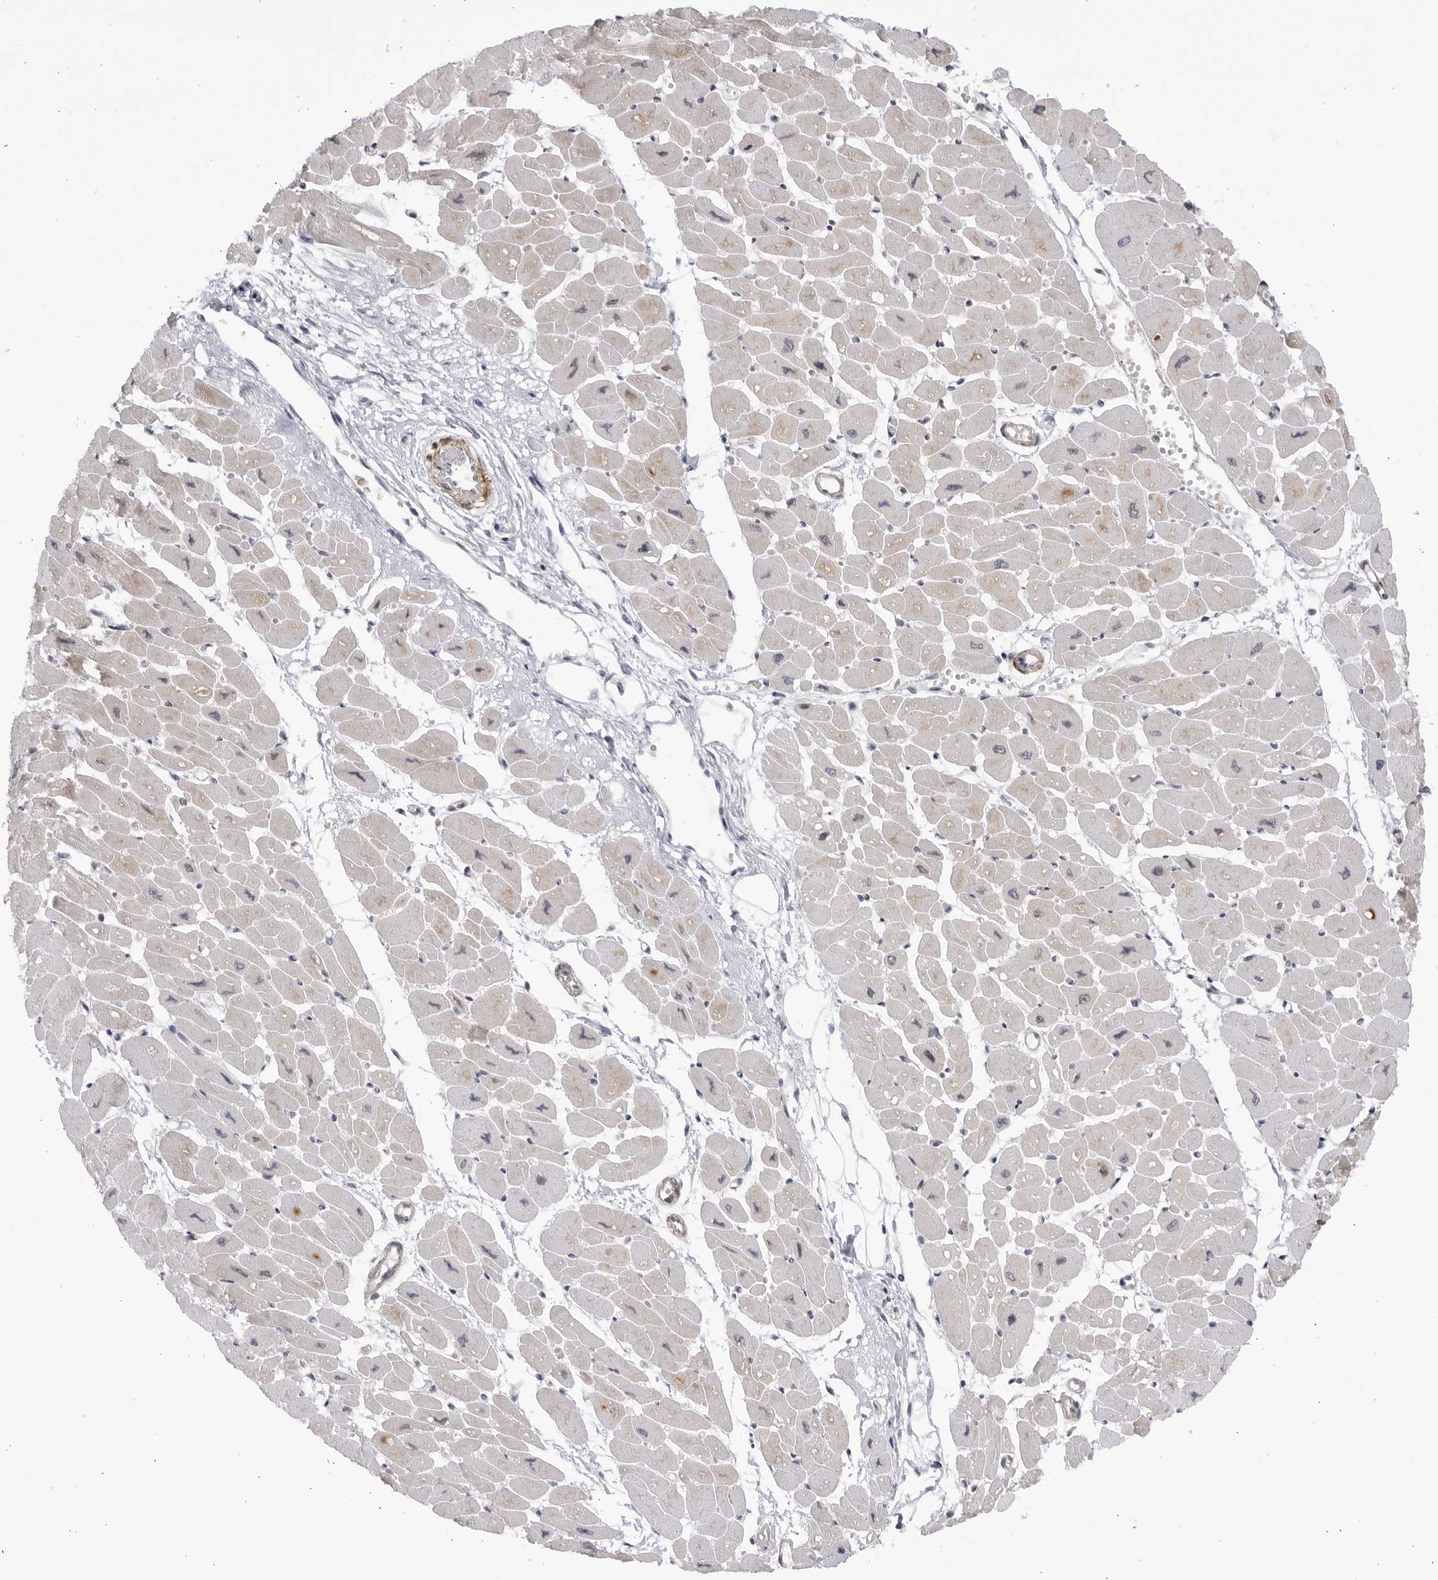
{"staining": {"intensity": "negative", "quantity": "none", "location": "none"}, "tissue": "heart muscle", "cell_type": "Cardiomyocytes", "image_type": "normal", "snomed": [{"axis": "morphology", "description": "Normal tissue, NOS"}, {"axis": "topography", "description": "Heart"}], "caption": "Cardiomyocytes show no significant protein expression in benign heart muscle. (DAB (3,3'-diaminobenzidine) immunohistochemistry (IHC) with hematoxylin counter stain).", "gene": "CNBD1", "patient": {"sex": "female", "age": 54}}